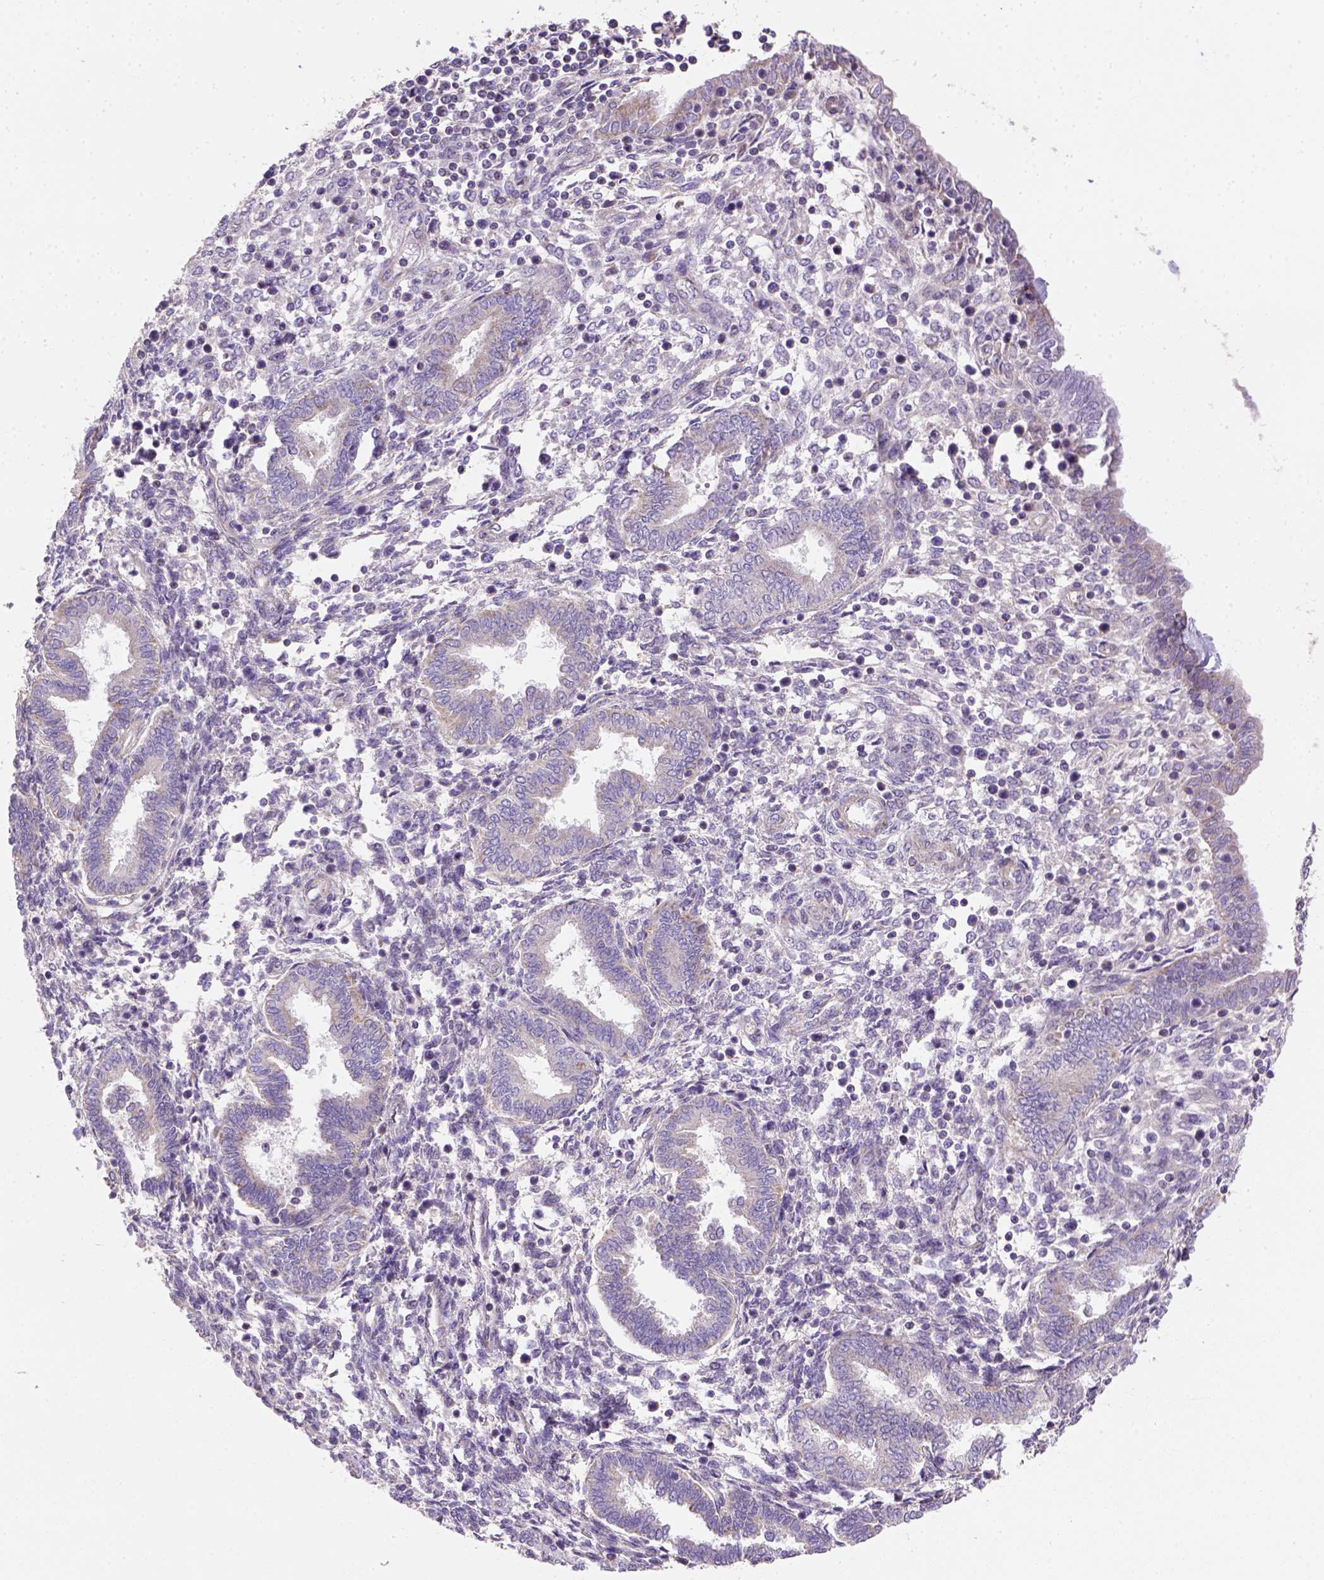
{"staining": {"intensity": "negative", "quantity": "none", "location": "none"}, "tissue": "endometrium", "cell_type": "Cells in endometrial stroma", "image_type": "normal", "snomed": [{"axis": "morphology", "description": "Normal tissue, NOS"}, {"axis": "topography", "description": "Endometrium"}], "caption": "Immunohistochemistry histopathology image of normal human endometrium stained for a protein (brown), which exhibits no expression in cells in endometrial stroma.", "gene": "HTRA1", "patient": {"sex": "female", "age": 42}}